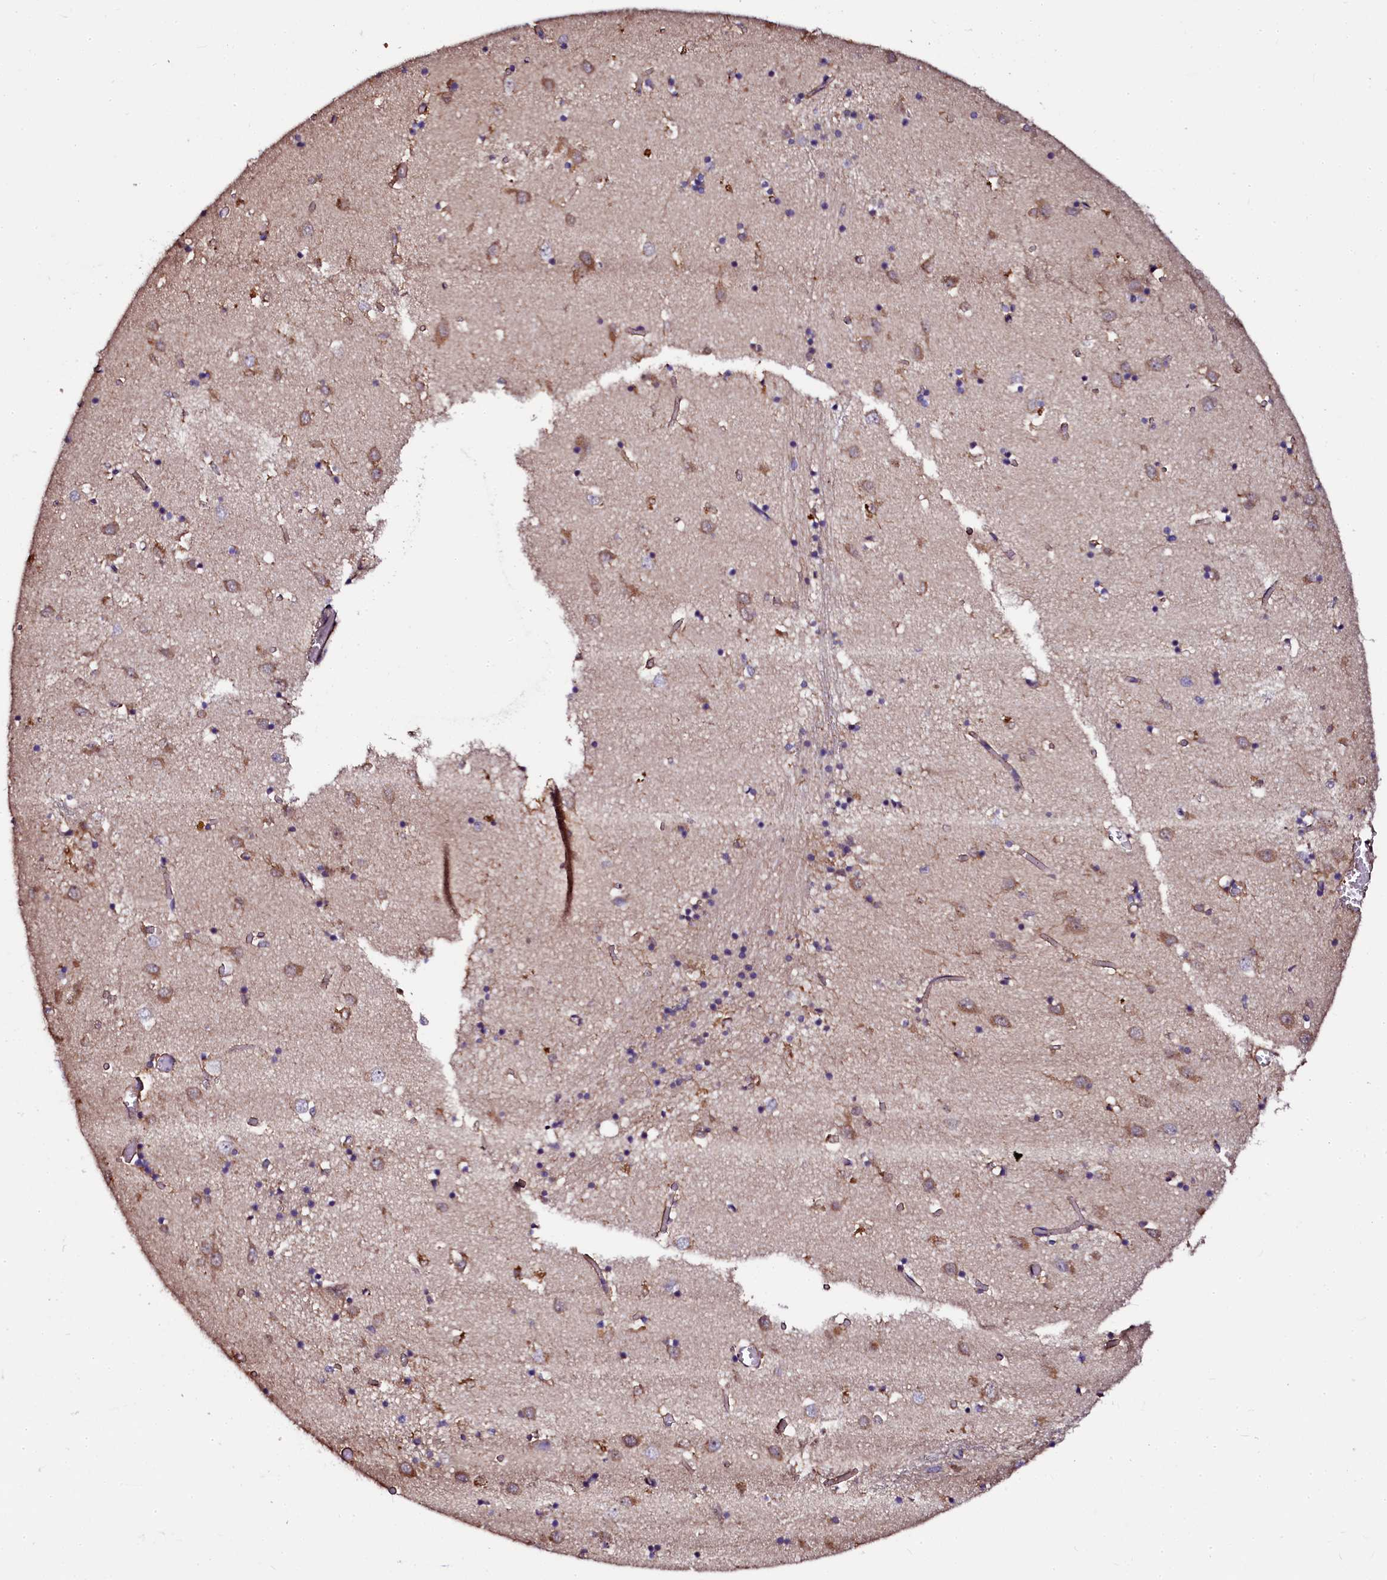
{"staining": {"intensity": "moderate", "quantity": "<25%", "location": "cytoplasmic/membranous"}, "tissue": "caudate", "cell_type": "Glial cells", "image_type": "normal", "snomed": [{"axis": "morphology", "description": "Normal tissue, NOS"}, {"axis": "topography", "description": "Lateral ventricle wall"}], "caption": "Caudate stained for a protein shows moderate cytoplasmic/membranous positivity in glial cells. (DAB IHC with brightfield microscopy, high magnification).", "gene": "APPL2", "patient": {"sex": "male", "age": 70}}